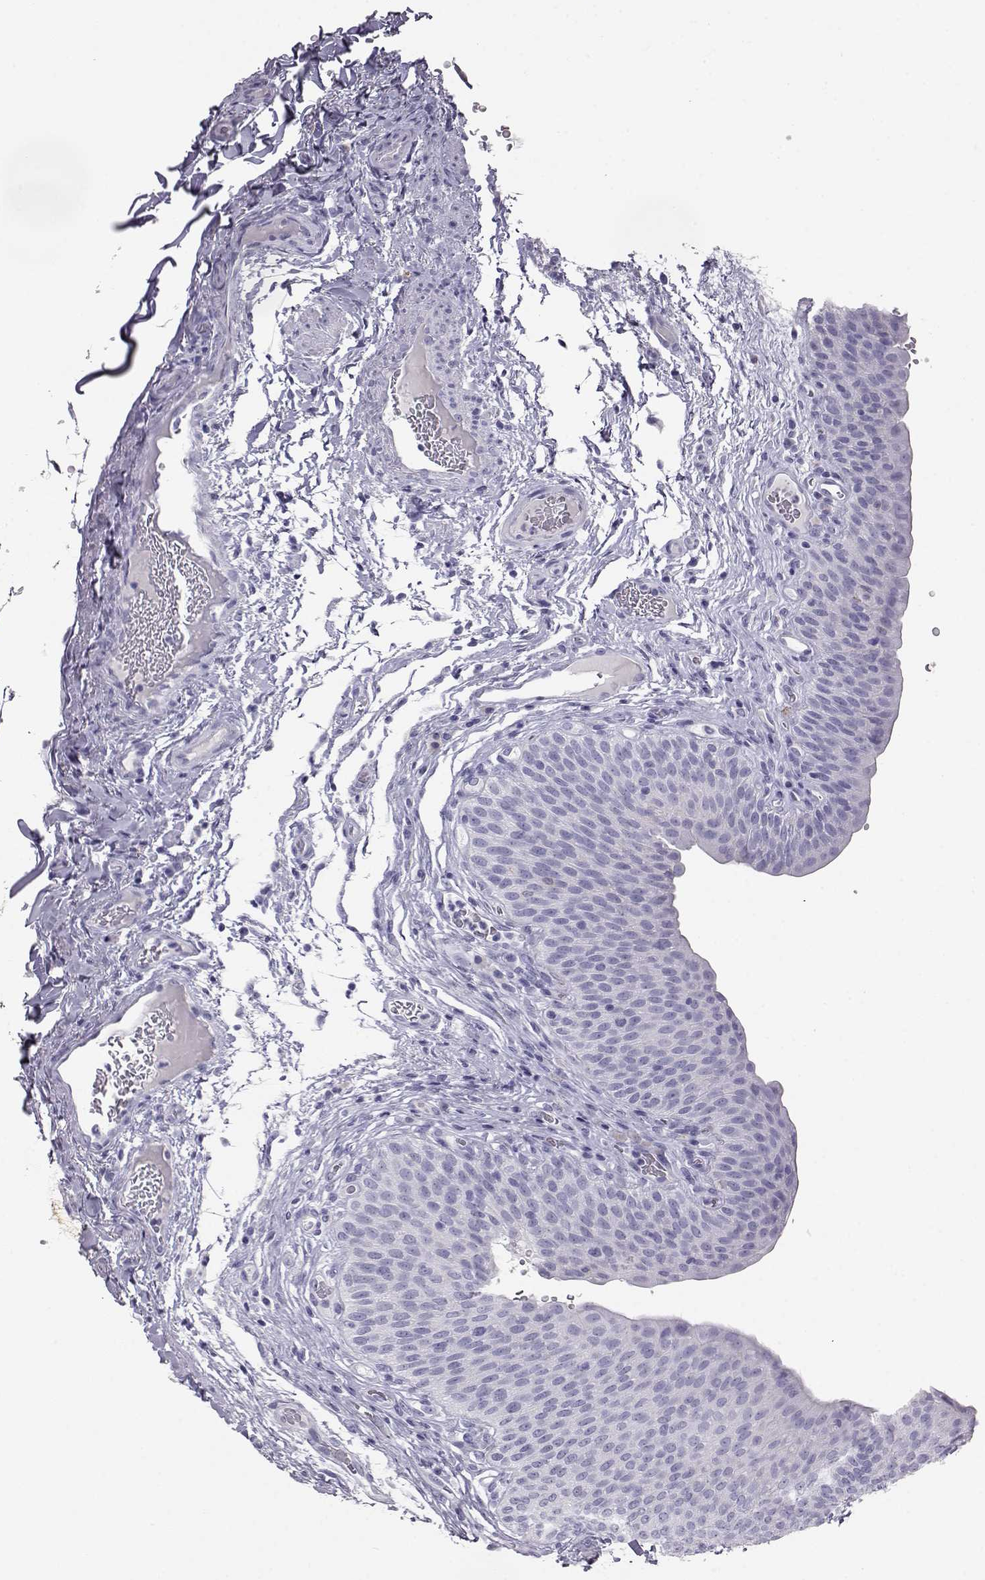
{"staining": {"intensity": "moderate", "quantity": "<25%", "location": "cytoplasmic/membranous"}, "tissue": "urinary bladder", "cell_type": "Urothelial cells", "image_type": "normal", "snomed": [{"axis": "morphology", "description": "Normal tissue, NOS"}, {"axis": "topography", "description": "Urinary bladder"}], "caption": "Unremarkable urinary bladder exhibits moderate cytoplasmic/membranous expression in approximately <25% of urothelial cells, visualized by immunohistochemistry. The staining is performed using DAB brown chromogen to label protein expression. The nuclei are counter-stained blue using hematoxylin.", "gene": "ITLN1", "patient": {"sex": "male", "age": 66}}